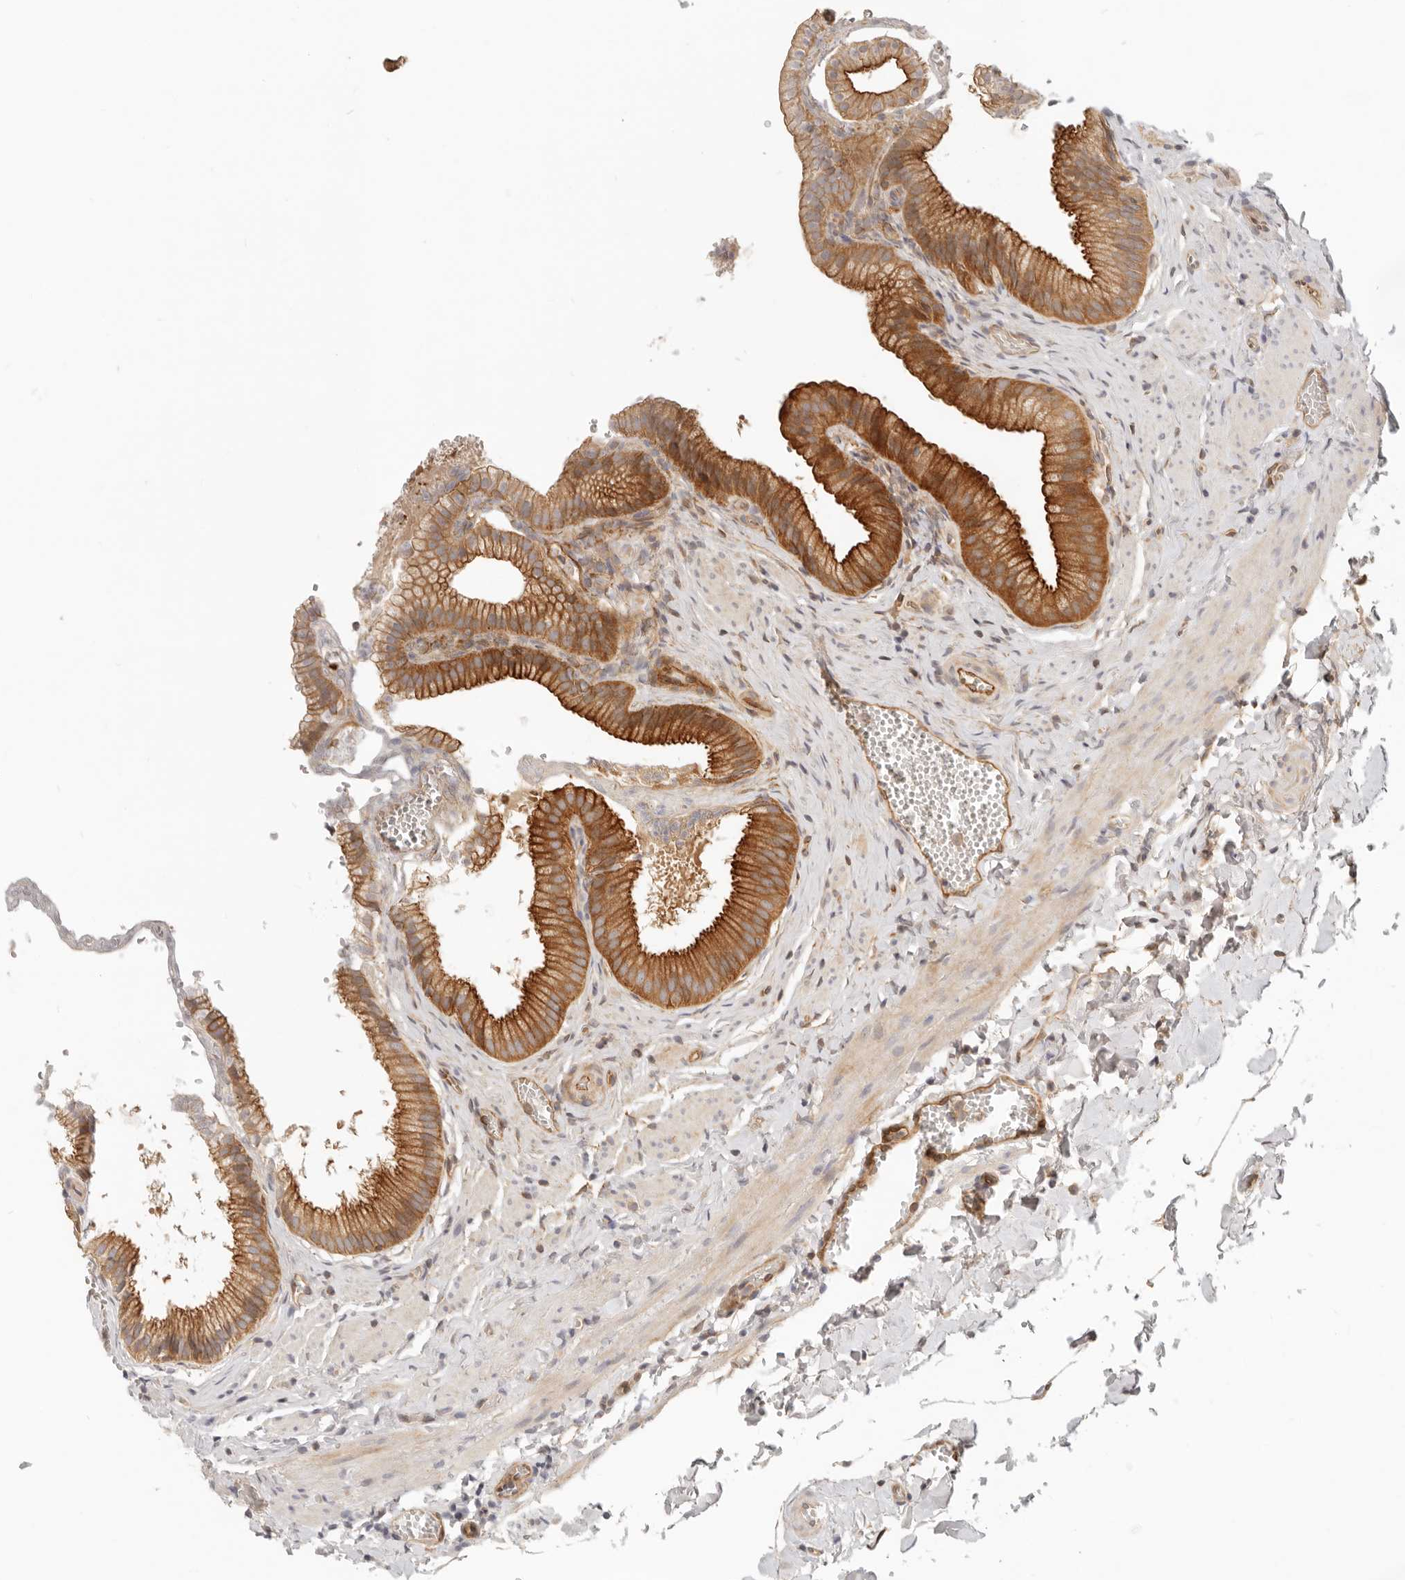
{"staining": {"intensity": "moderate", "quantity": ">75%", "location": "cytoplasmic/membranous"}, "tissue": "gallbladder", "cell_type": "Glandular cells", "image_type": "normal", "snomed": [{"axis": "morphology", "description": "Normal tissue, NOS"}, {"axis": "topography", "description": "Gallbladder"}], "caption": "Moderate cytoplasmic/membranous positivity for a protein is appreciated in about >75% of glandular cells of benign gallbladder using IHC.", "gene": "UFSP1", "patient": {"sex": "male", "age": 38}}